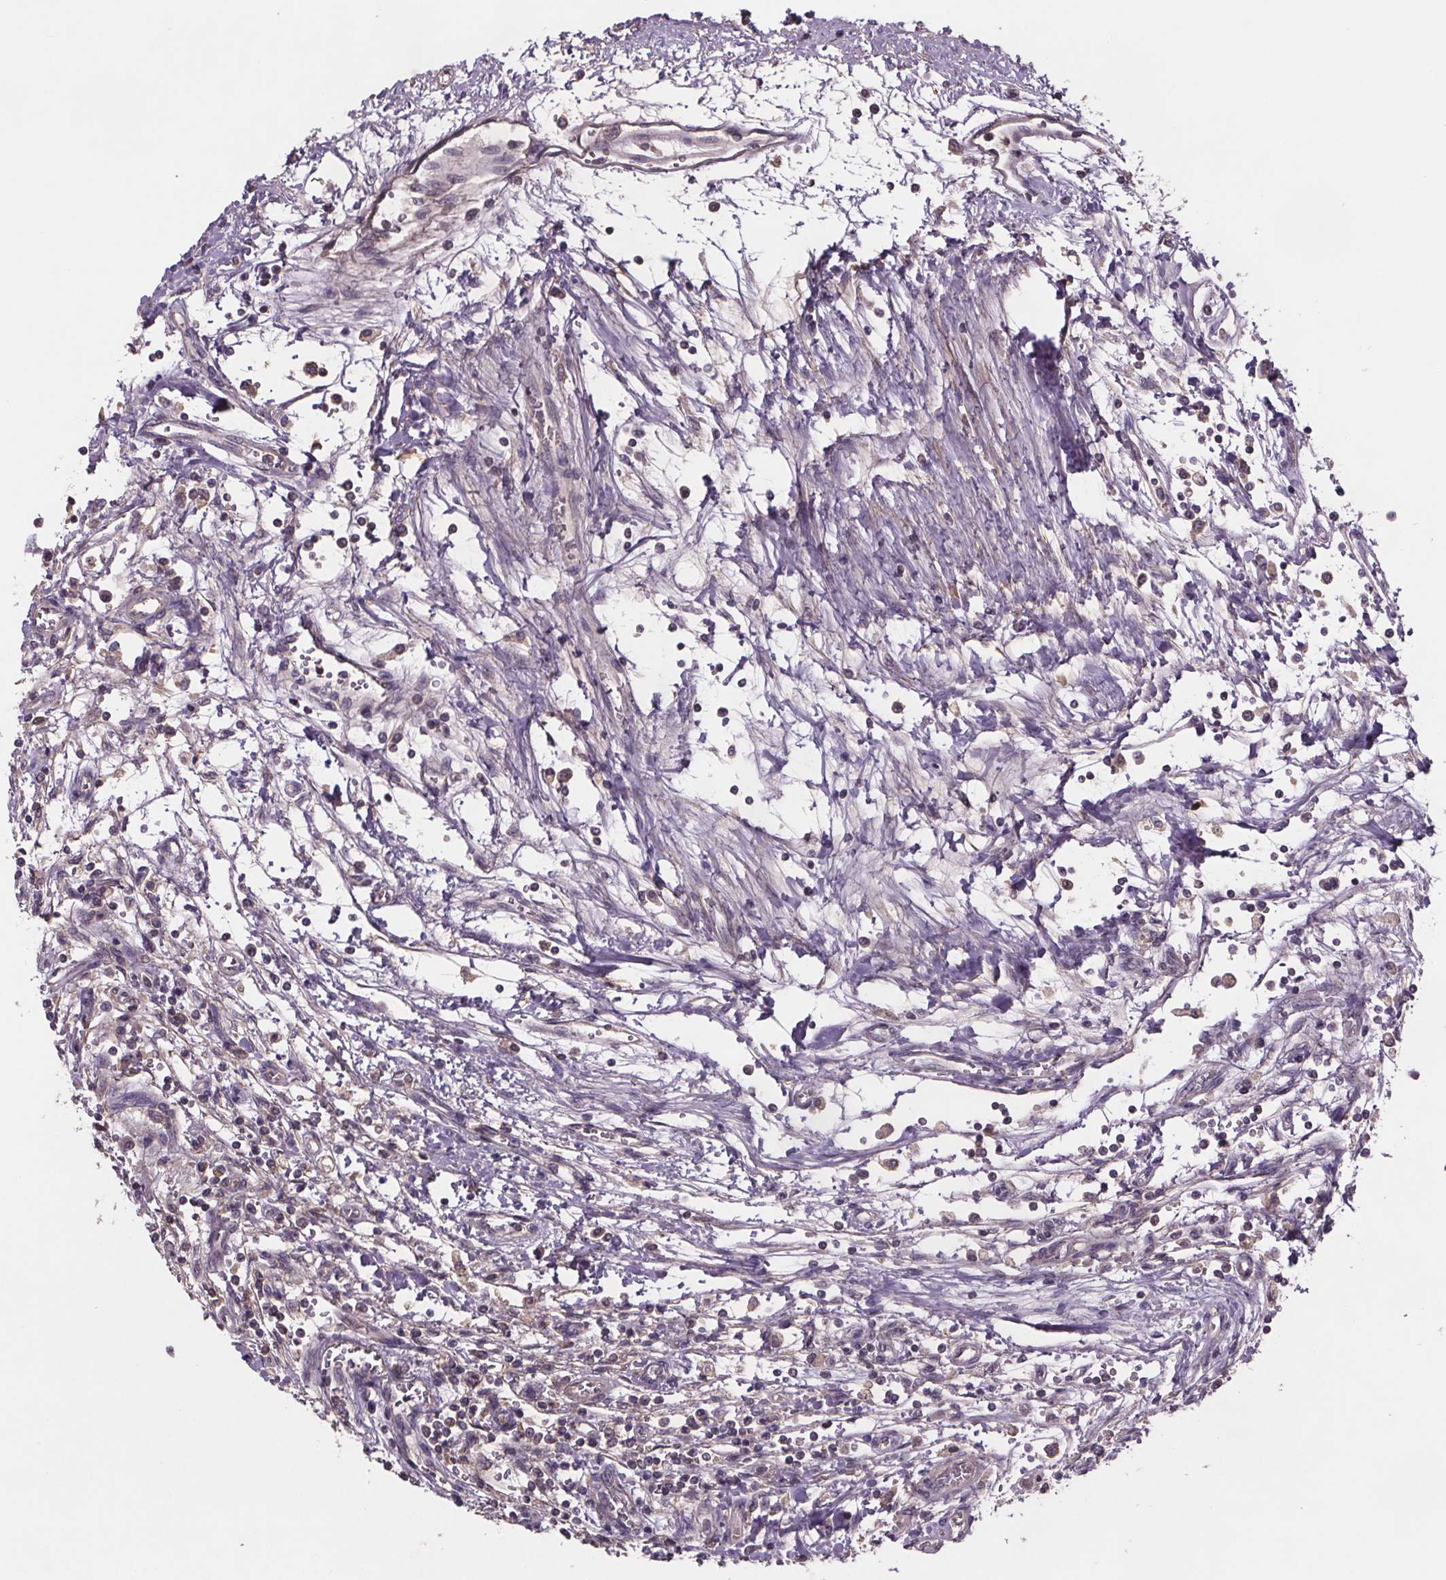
{"staining": {"intensity": "negative", "quantity": "none", "location": "none"}, "tissue": "testis cancer", "cell_type": "Tumor cells", "image_type": "cancer", "snomed": [{"axis": "morphology", "description": "Seminoma, NOS"}, {"axis": "topography", "description": "Testis"}], "caption": "Immunohistochemistry (IHC) of testis seminoma displays no positivity in tumor cells.", "gene": "CLN3", "patient": {"sex": "male", "age": 34}}